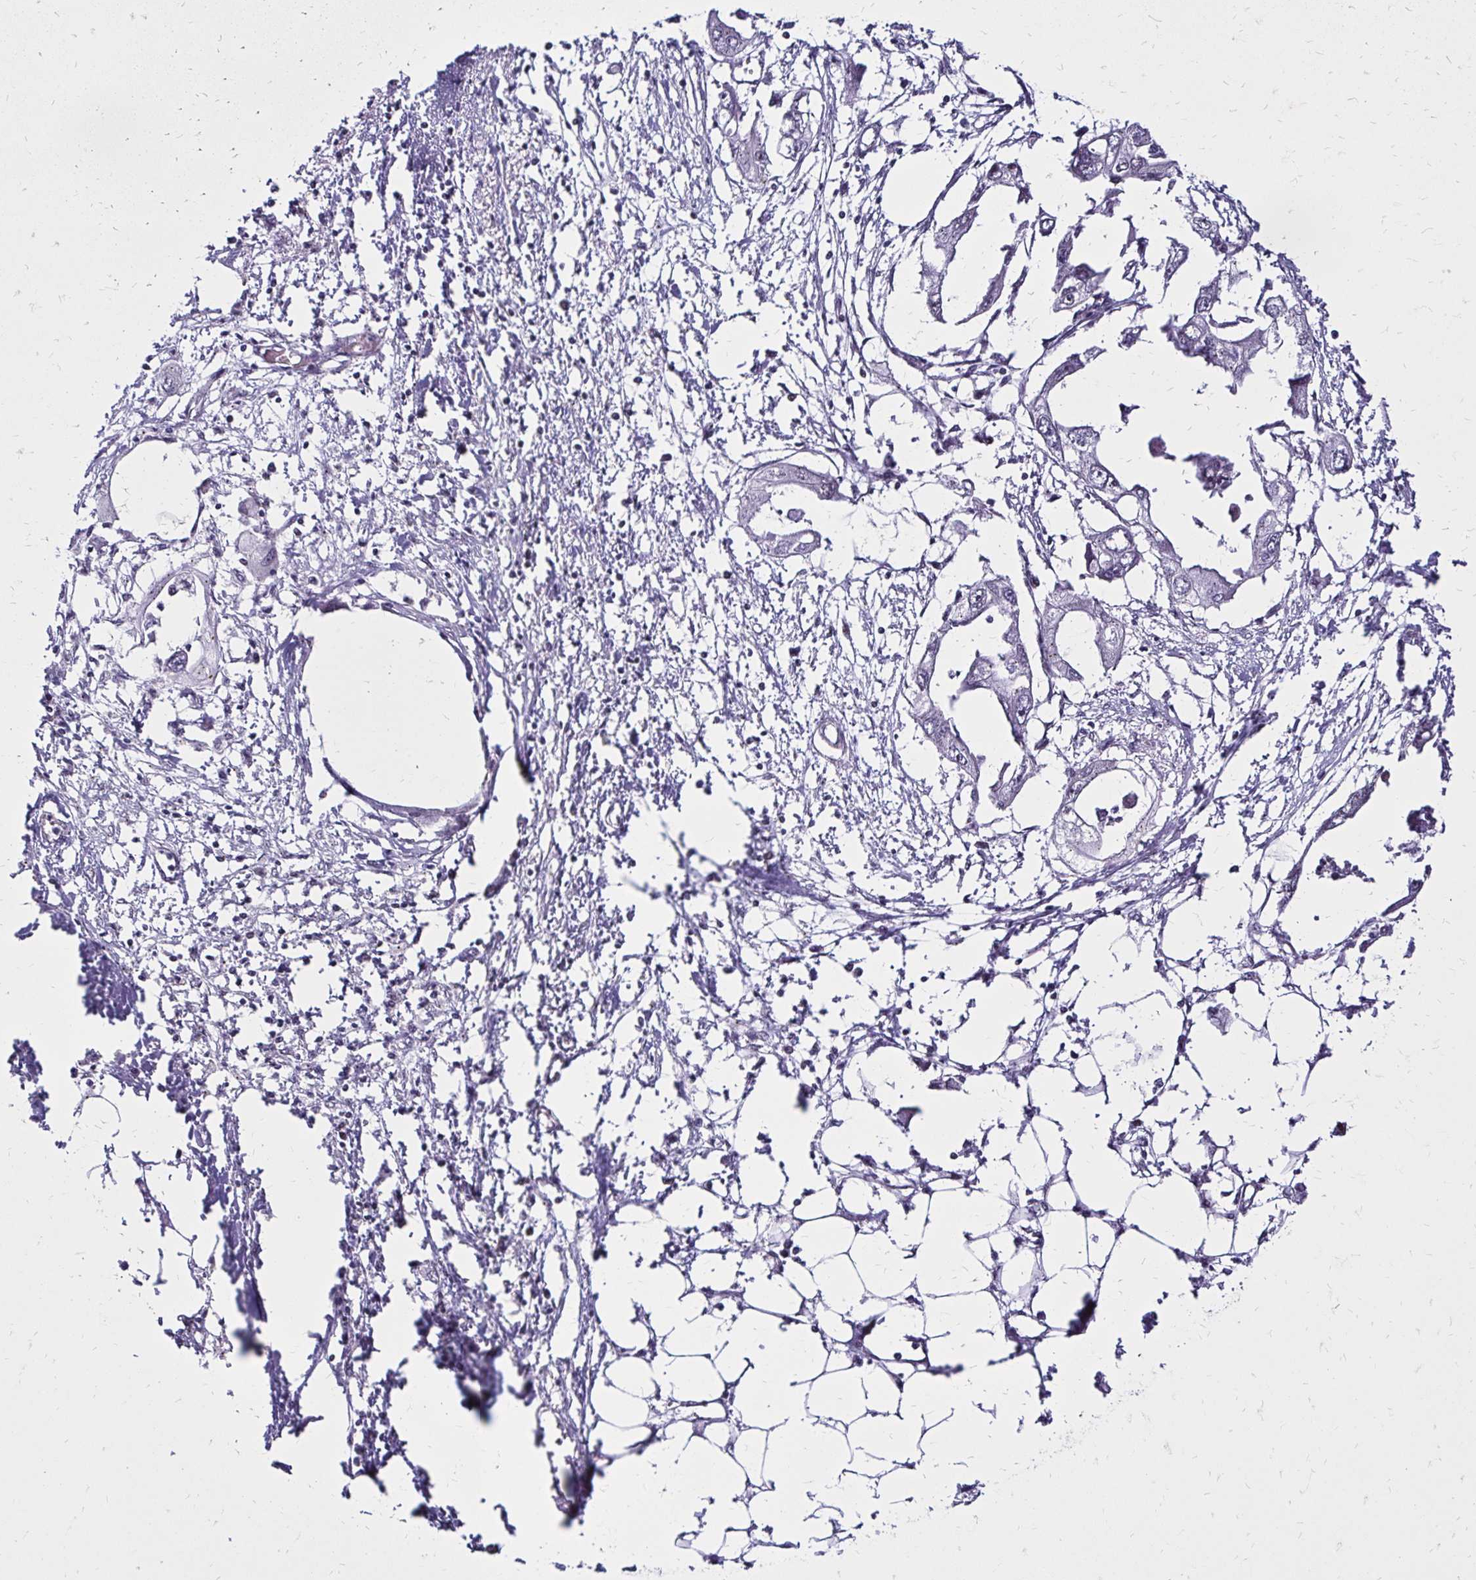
{"staining": {"intensity": "negative", "quantity": "none", "location": "none"}, "tissue": "endometrial cancer", "cell_type": "Tumor cells", "image_type": "cancer", "snomed": [{"axis": "morphology", "description": "Adenocarcinoma, NOS"}, {"axis": "morphology", "description": "Adenocarcinoma, metastatic, NOS"}, {"axis": "topography", "description": "Adipose tissue"}, {"axis": "topography", "description": "Endometrium"}], "caption": "An IHC micrograph of metastatic adenocarcinoma (endometrial) is shown. There is no staining in tumor cells of metastatic adenocarcinoma (endometrial). (Stains: DAB IHC with hematoxylin counter stain, Microscopy: brightfield microscopy at high magnification).", "gene": "TOB1", "patient": {"sex": "female", "age": 67}}